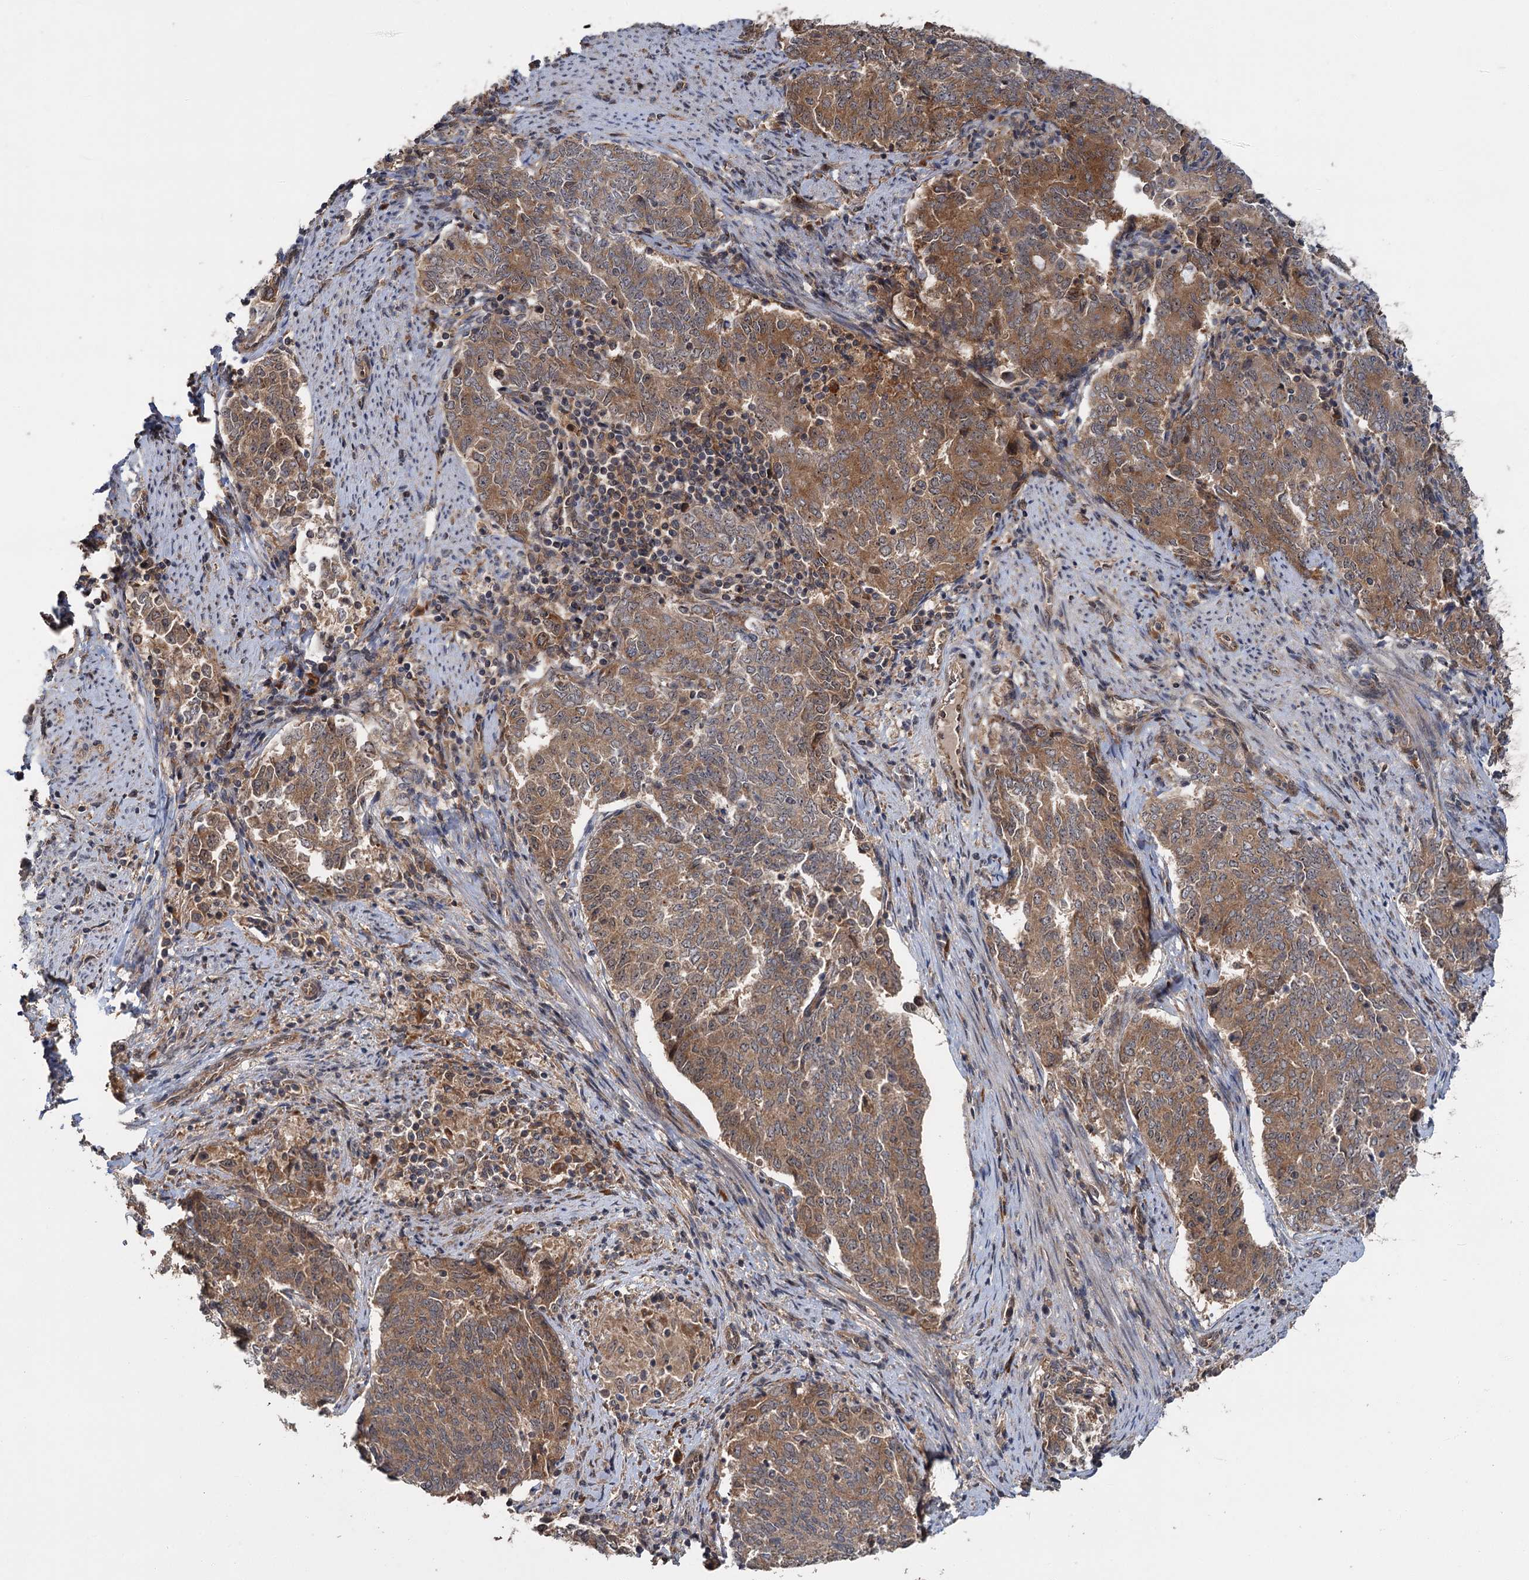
{"staining": {"intensity": "moderate", "quantity": ">75%", "location": "cytoplasmic/membranous"}, "tissue": "endometrial cancer", "cell_type": "Tumor cells", "image_type": "cancer", "snomed": [{"axis": "morphology", "description": "Adenocarcinoma, NOS"}, {"axis": "topography", "description": "Endometrium"}], "caption": "An immunohistochemistry (IHC) histopathology image of tumor tissue is shown. Protein staining in brown shows moderate cytoplasmic/membranous positivity in endometrial cancer (adenocarcinoma) within tumor cells. The protein is stained brown, and the nuclei are stained in blue (DAB IHC with brightfield microscopy, high magnification).", "gene": "KANSL2", "patient": {"sex": "female", "age": 80}}